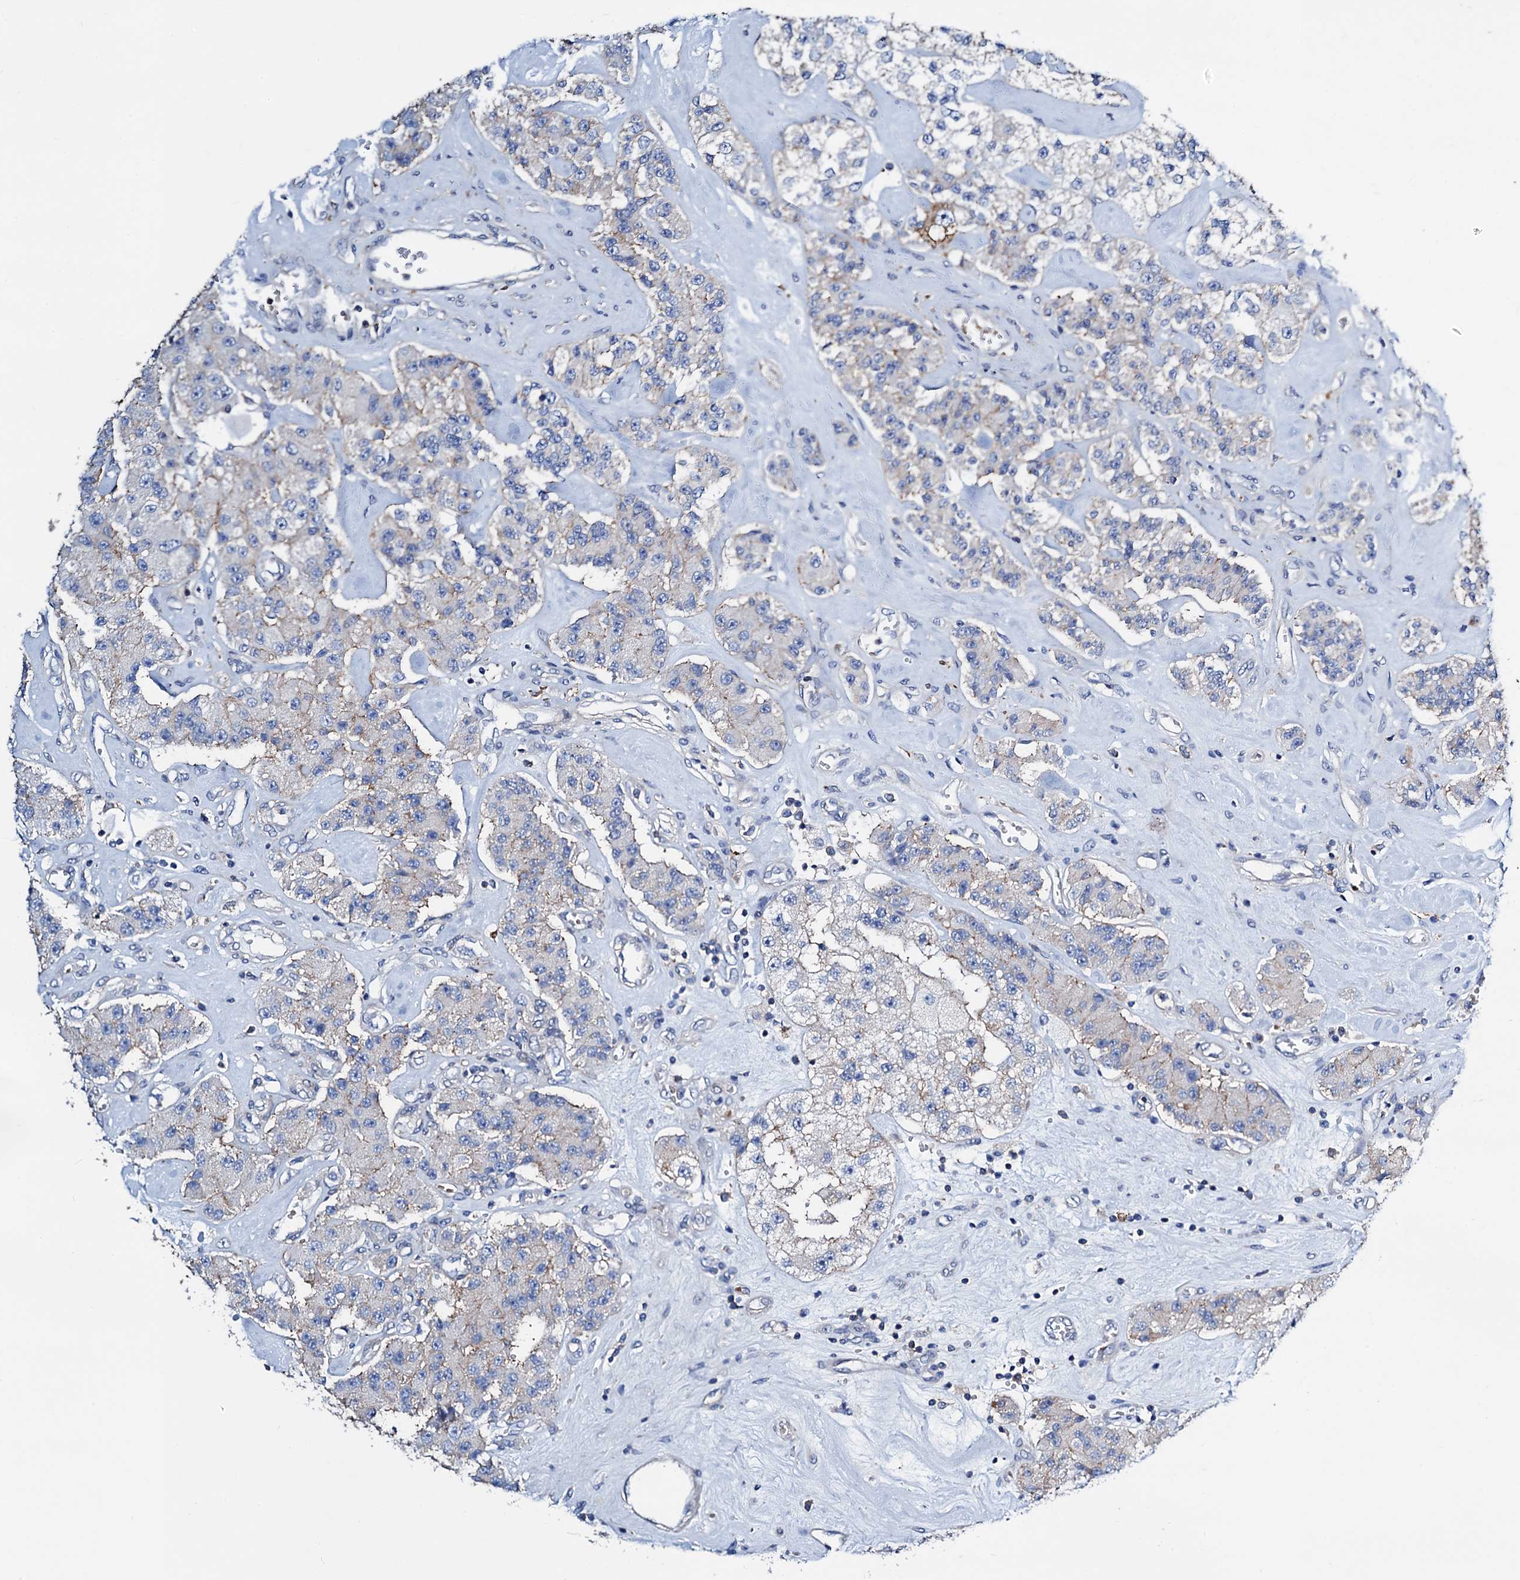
{"staining": {"intensity": "weak", "quantity": "<25%", "location": "cytoplasmic/membranous"}, "tissue": "carcinoid", "cell_type": "Tumor cells", "image_type": "cancer", "snomed": [{"axis": "morphology", "description": "Carcinoid, malignant, NOS"}, {"axis": "topography", "description": "Pancreas"}], "caption": "Immunohistochemistry (IHC) of human carcinoid exhibits no positivity in tumor cells.", "gene": "GCOM1", "patient": {"sex": "male", "age": 41}}